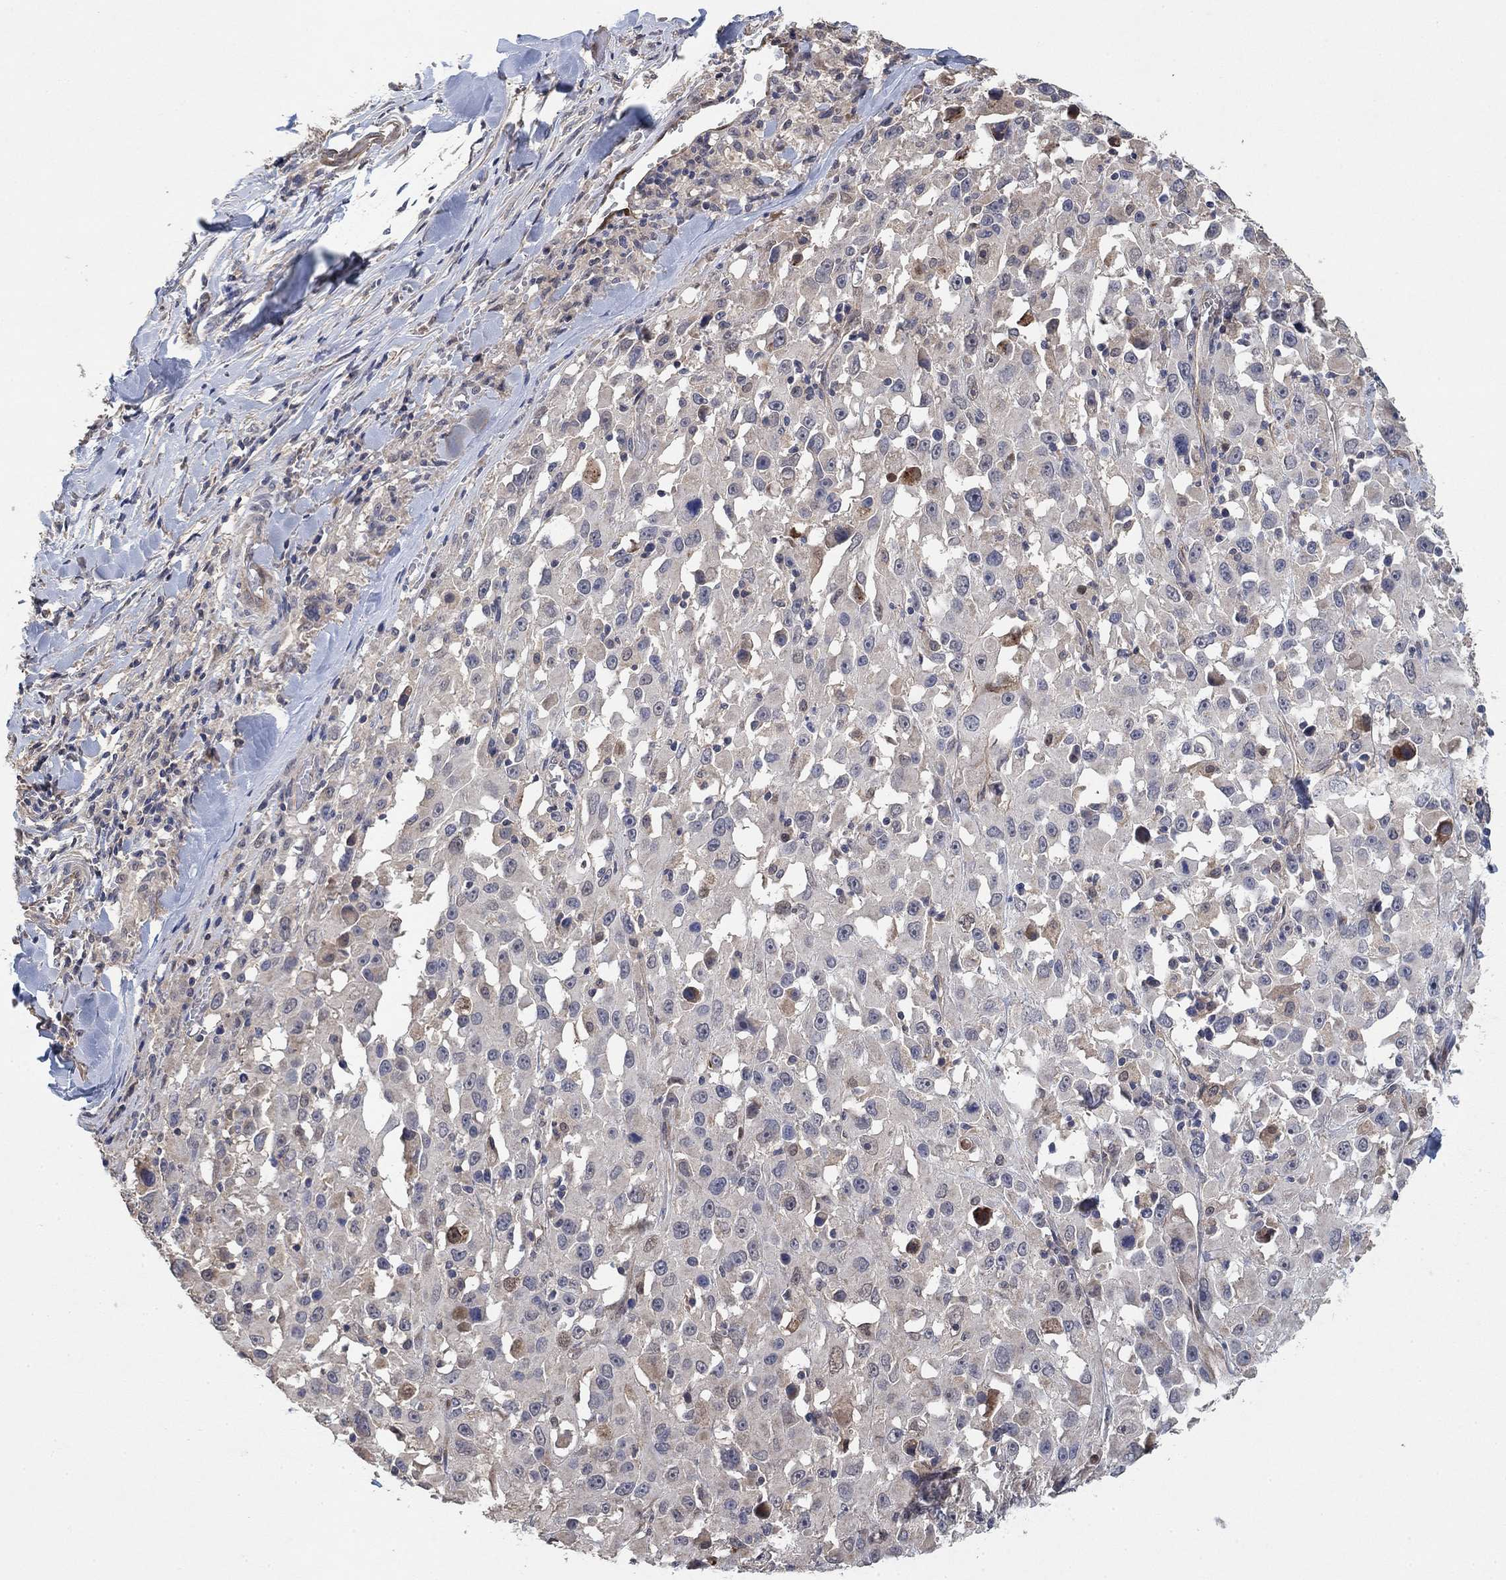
{"staining": {"intensity": "negative", "quantity": "none", "location": "none"}, "tissue": "melanoma", "cell_type": "Tumor cells", "image_type": "cancer", "snomed": [{"axis": "morphology", "description": "Malignant melanoma, Metastatic site"}, {"axis": "topography", "description": "Lymph node"}], "caption": "Photomicrograph shows no protein staining in tumor cells of melanoma tissue.", "gene": "MCUR1", "patient": {"sex": "male", "age": 50}}